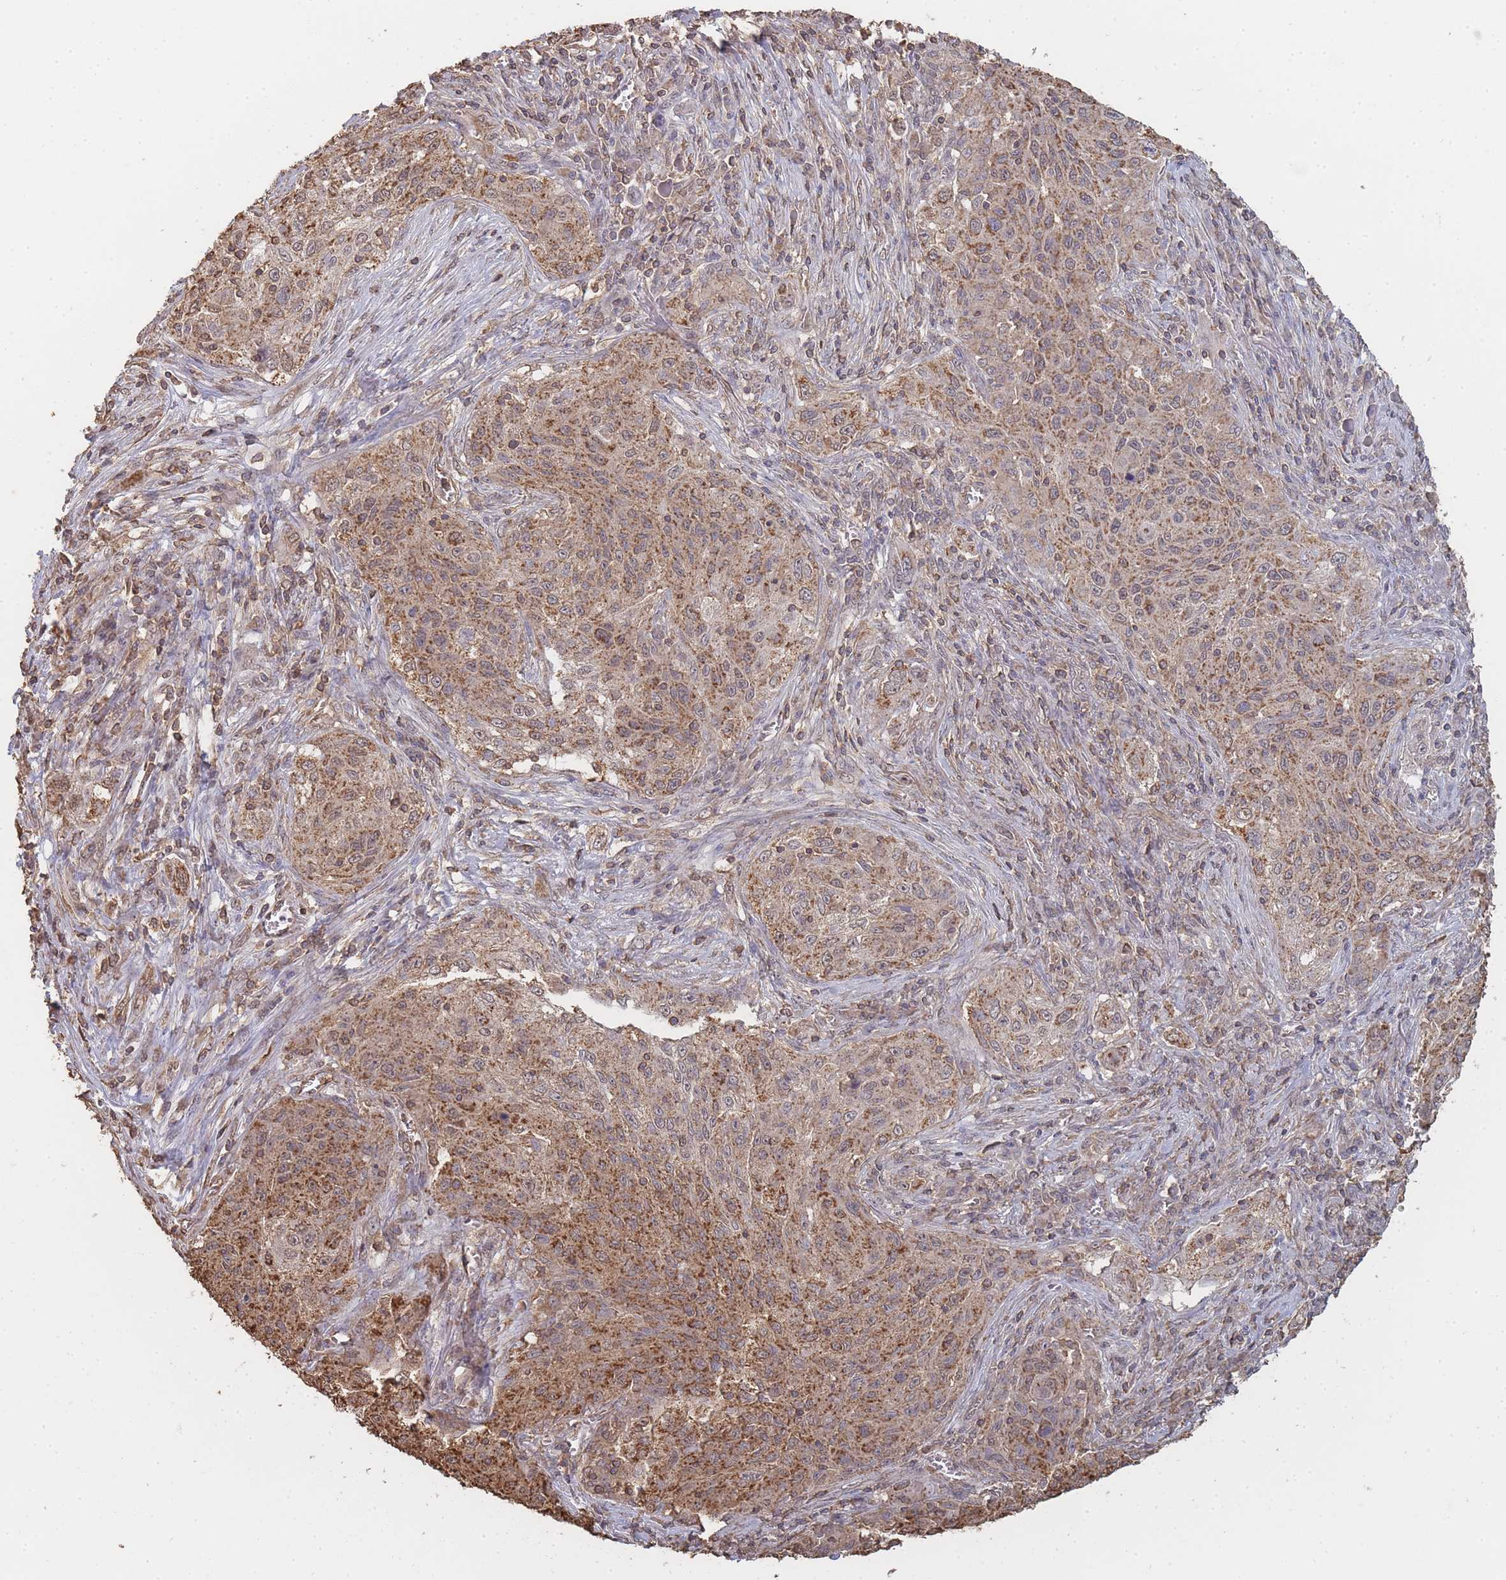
{"staining": {"intensity": "moderate", "quantity": ">75%", "location": "cytoplasmic/membranous"}, "tissue": "lung cancer", "cell_type": "Tumor cells", "image_type": "cancer", "snomed": [{"axis": "morphology", "description": "Squamous cell carcinoma, NOS"}, {"axis": "topography", "description": "Lung"}], "caption": "IHC (DAB (3,3'-diaminobenzidine)) staining of human lung squamous cell carcinoma displays moderate cytoplasmic/membranous protein expression in about >75% of tumor cells. The staining was performed using DAB to visualize the protein expression in brown, while the nuclei were stained in blue with hematoxylin (Magnification: 20x).", "gene": "METRN", "patient": {"sex": "female", "age": 69}}